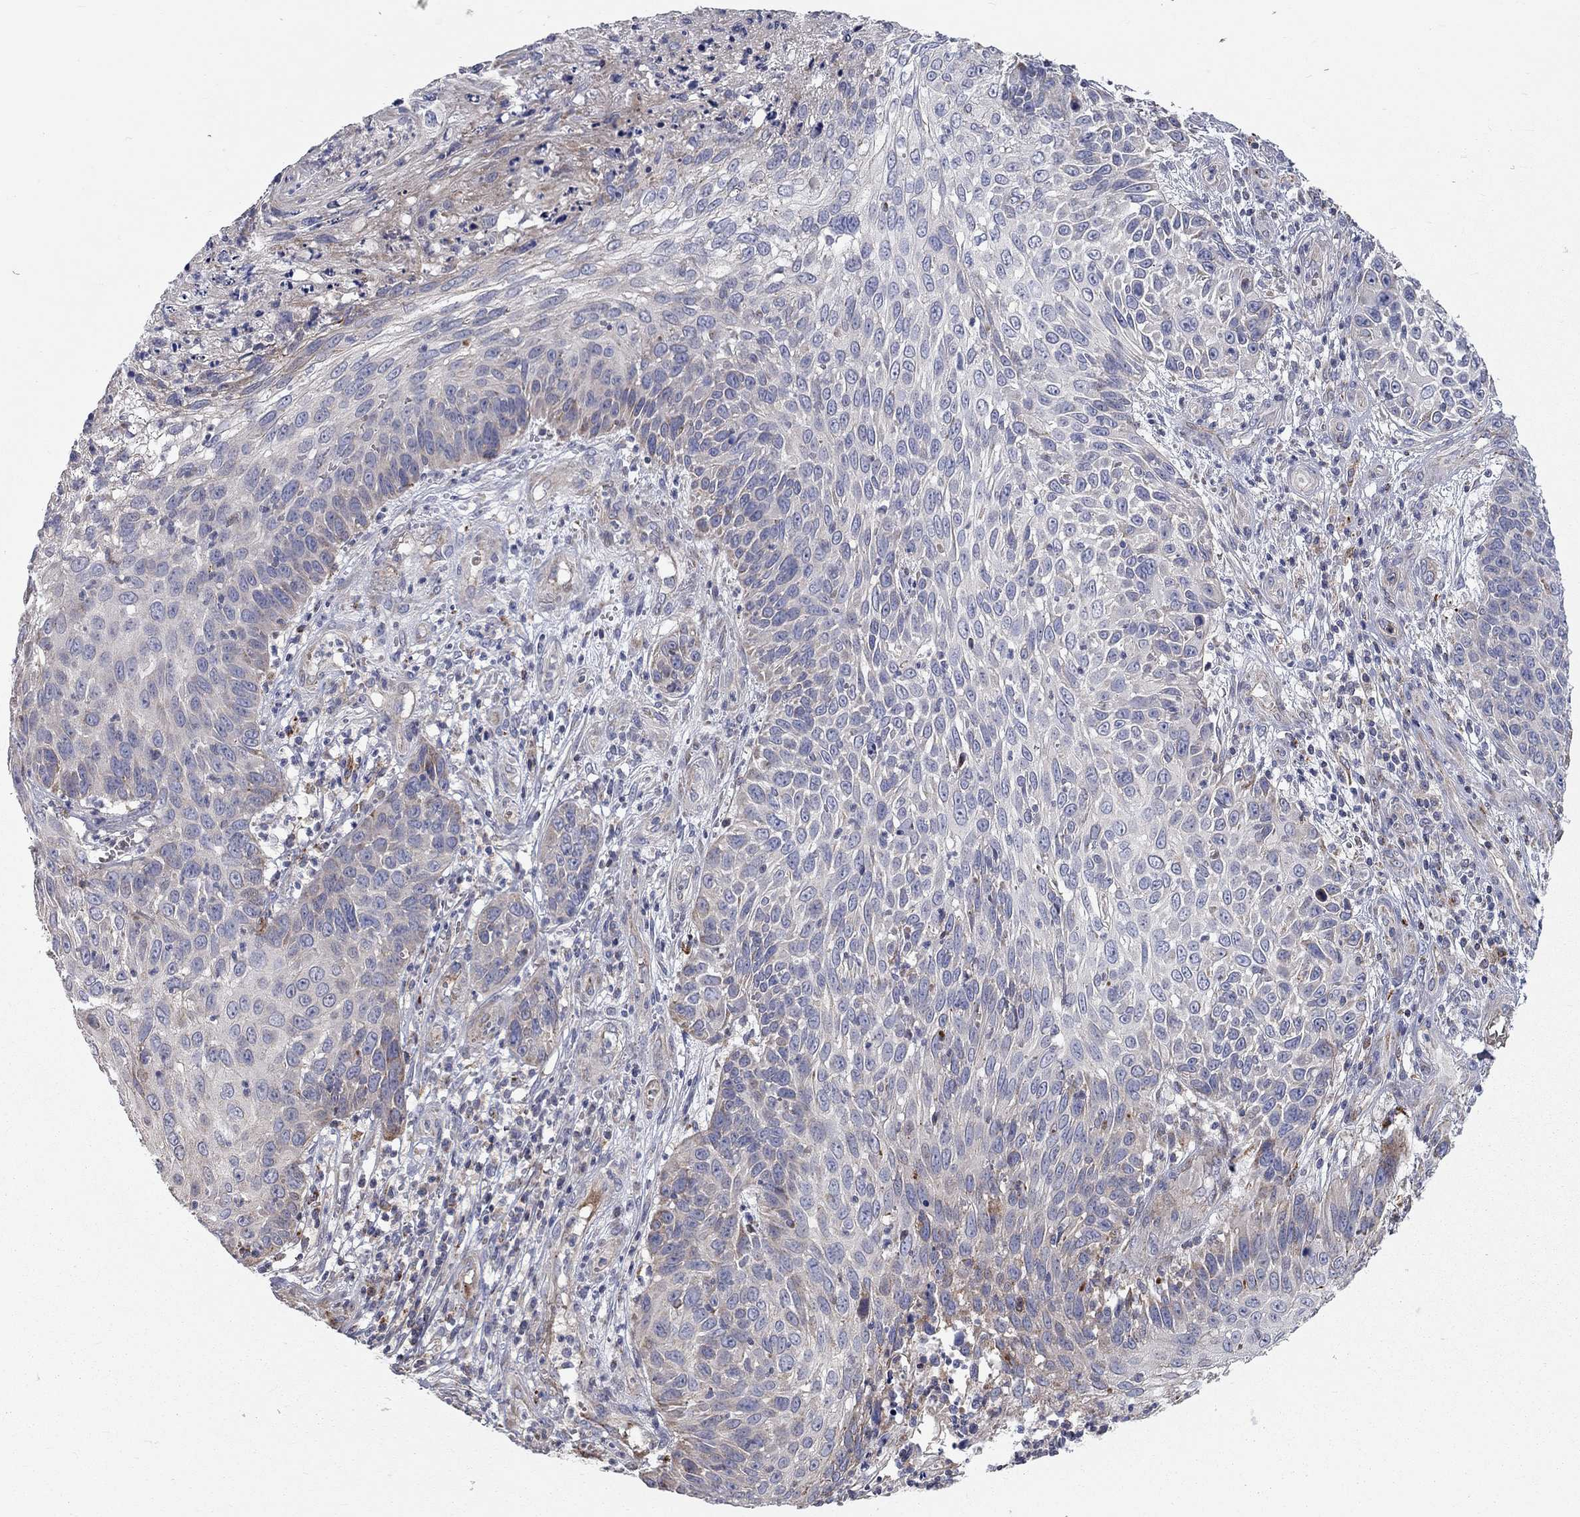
{"staining": {"intensity": "negative", "quantity": "none", "location": "none"}, "tissue": "skin cancer", "cell_type": "Tumor cells", "image_type": "cancer", "snomed": [{"axis": "morphology", "description": "Squamous cell carcinoma, NOS"}, {"axis": "topography", "description": "Skin"}], "caption": "Tumor cells show no significant protein staining in squamous cell carcinoma (skin).", "gene": "KANSL1L", "patient": {"sex": "male", "age": 92}}